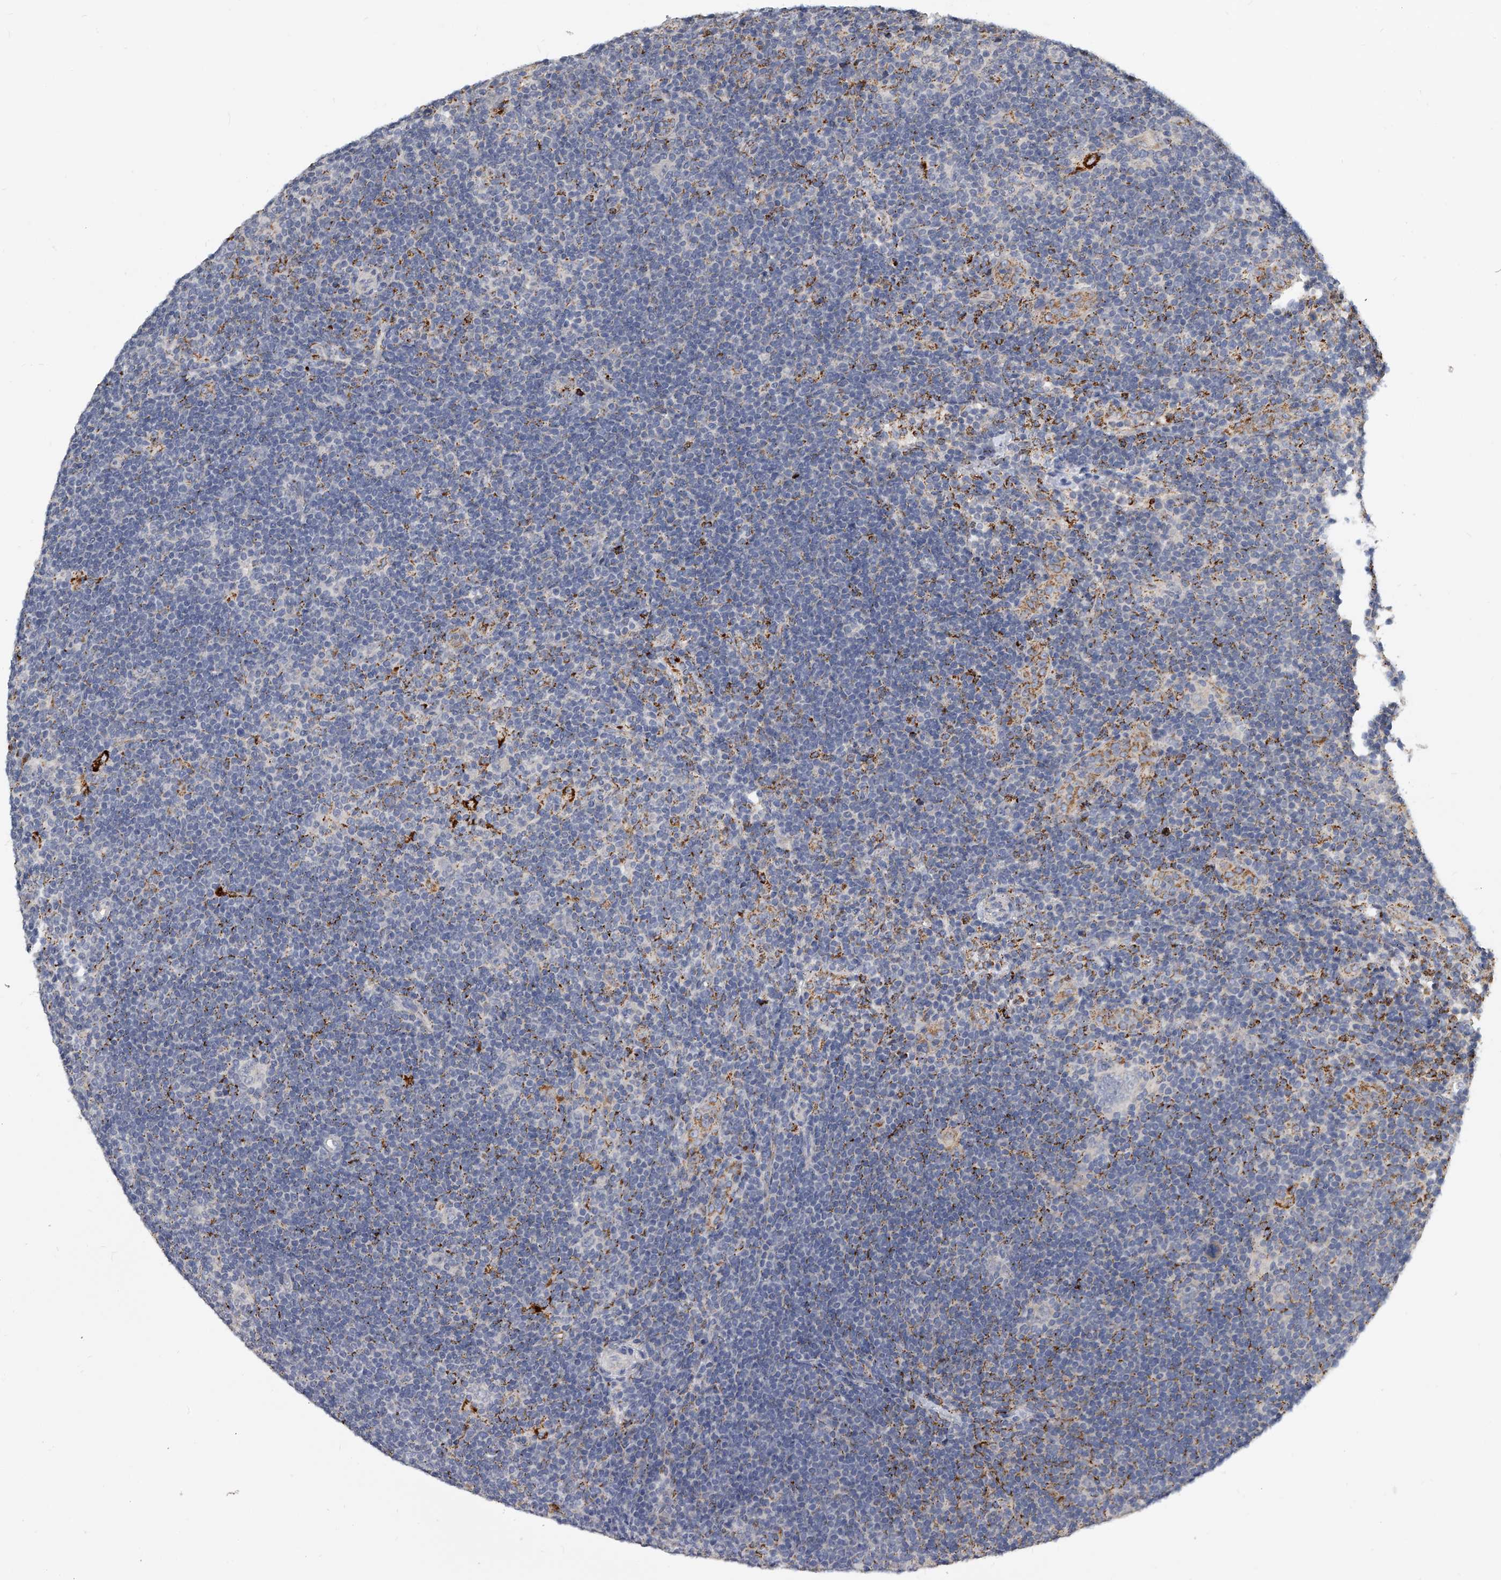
{"staining": {"intensity": "negative", "quantity": "none", "location": "none"}, "tissue": "lymphoma", "cell_type": "Tumor cells", "image_type": "cancer", "snomed": [{"axis": "morphology", "description": "Hodgkin's disease, NOS"}, {"axis": "topography", "description": "Lymph node"}], "caption": "Tumor cells are negative for brown protein staining in Hodgkin's disease.", "gene": "KLHL7", "patient": {"sex": "female", "age": 57}}